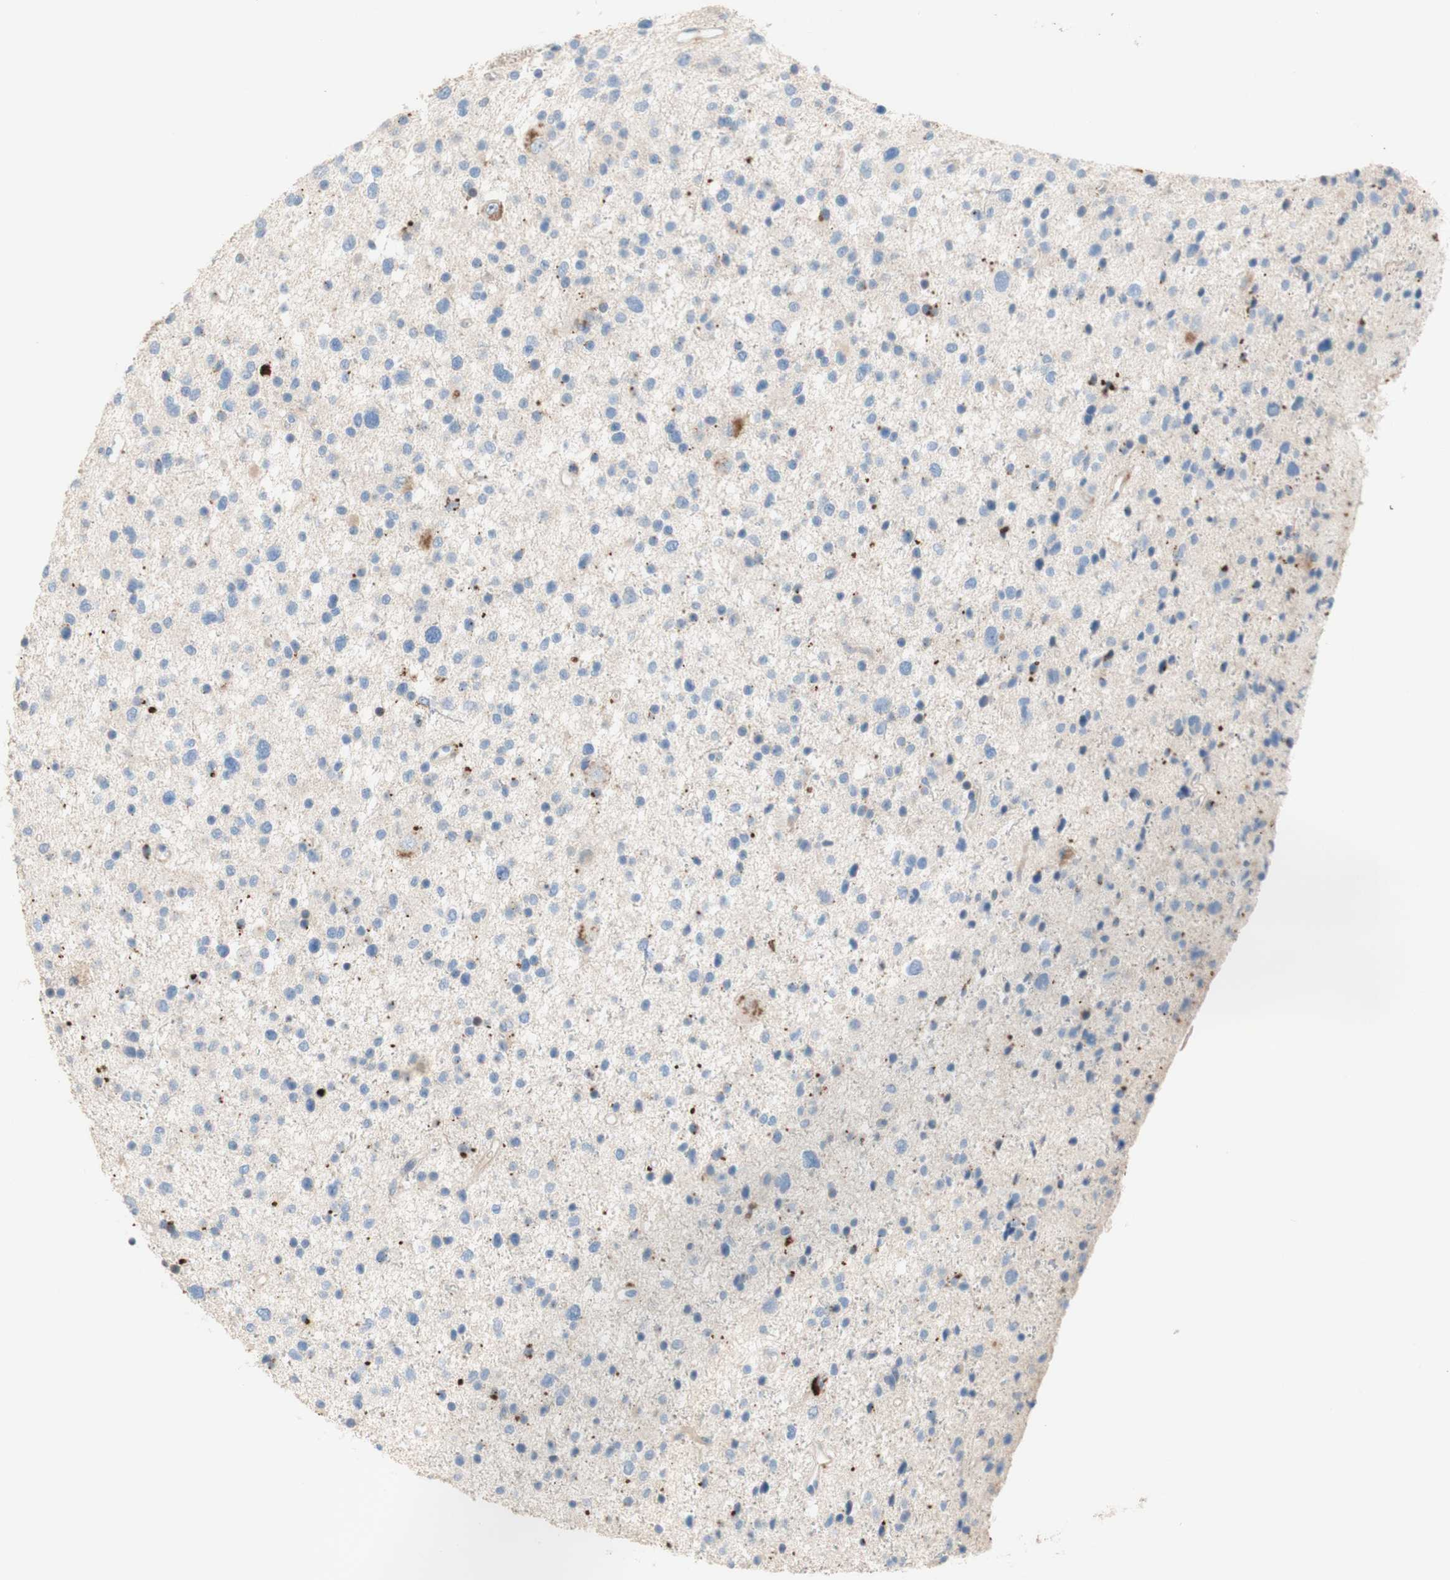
{"staining": {"intensity": "negative", "quantity": "none", "location": "none"}, "tissue": "glioma", "cell_type": "Tumor cells", "image_type": "cancer", "snomed": [{"axis": "morphology", "description": "Glioma, malignant, Low grade"}, {"axis": "topography", "description": "Brain"}], "caption": "The IHC histopathology image has no significant staining in tumor cells of glioma tissue.", "gene": "PTPN21", "patient": {"sex": "female", "age": 37}}